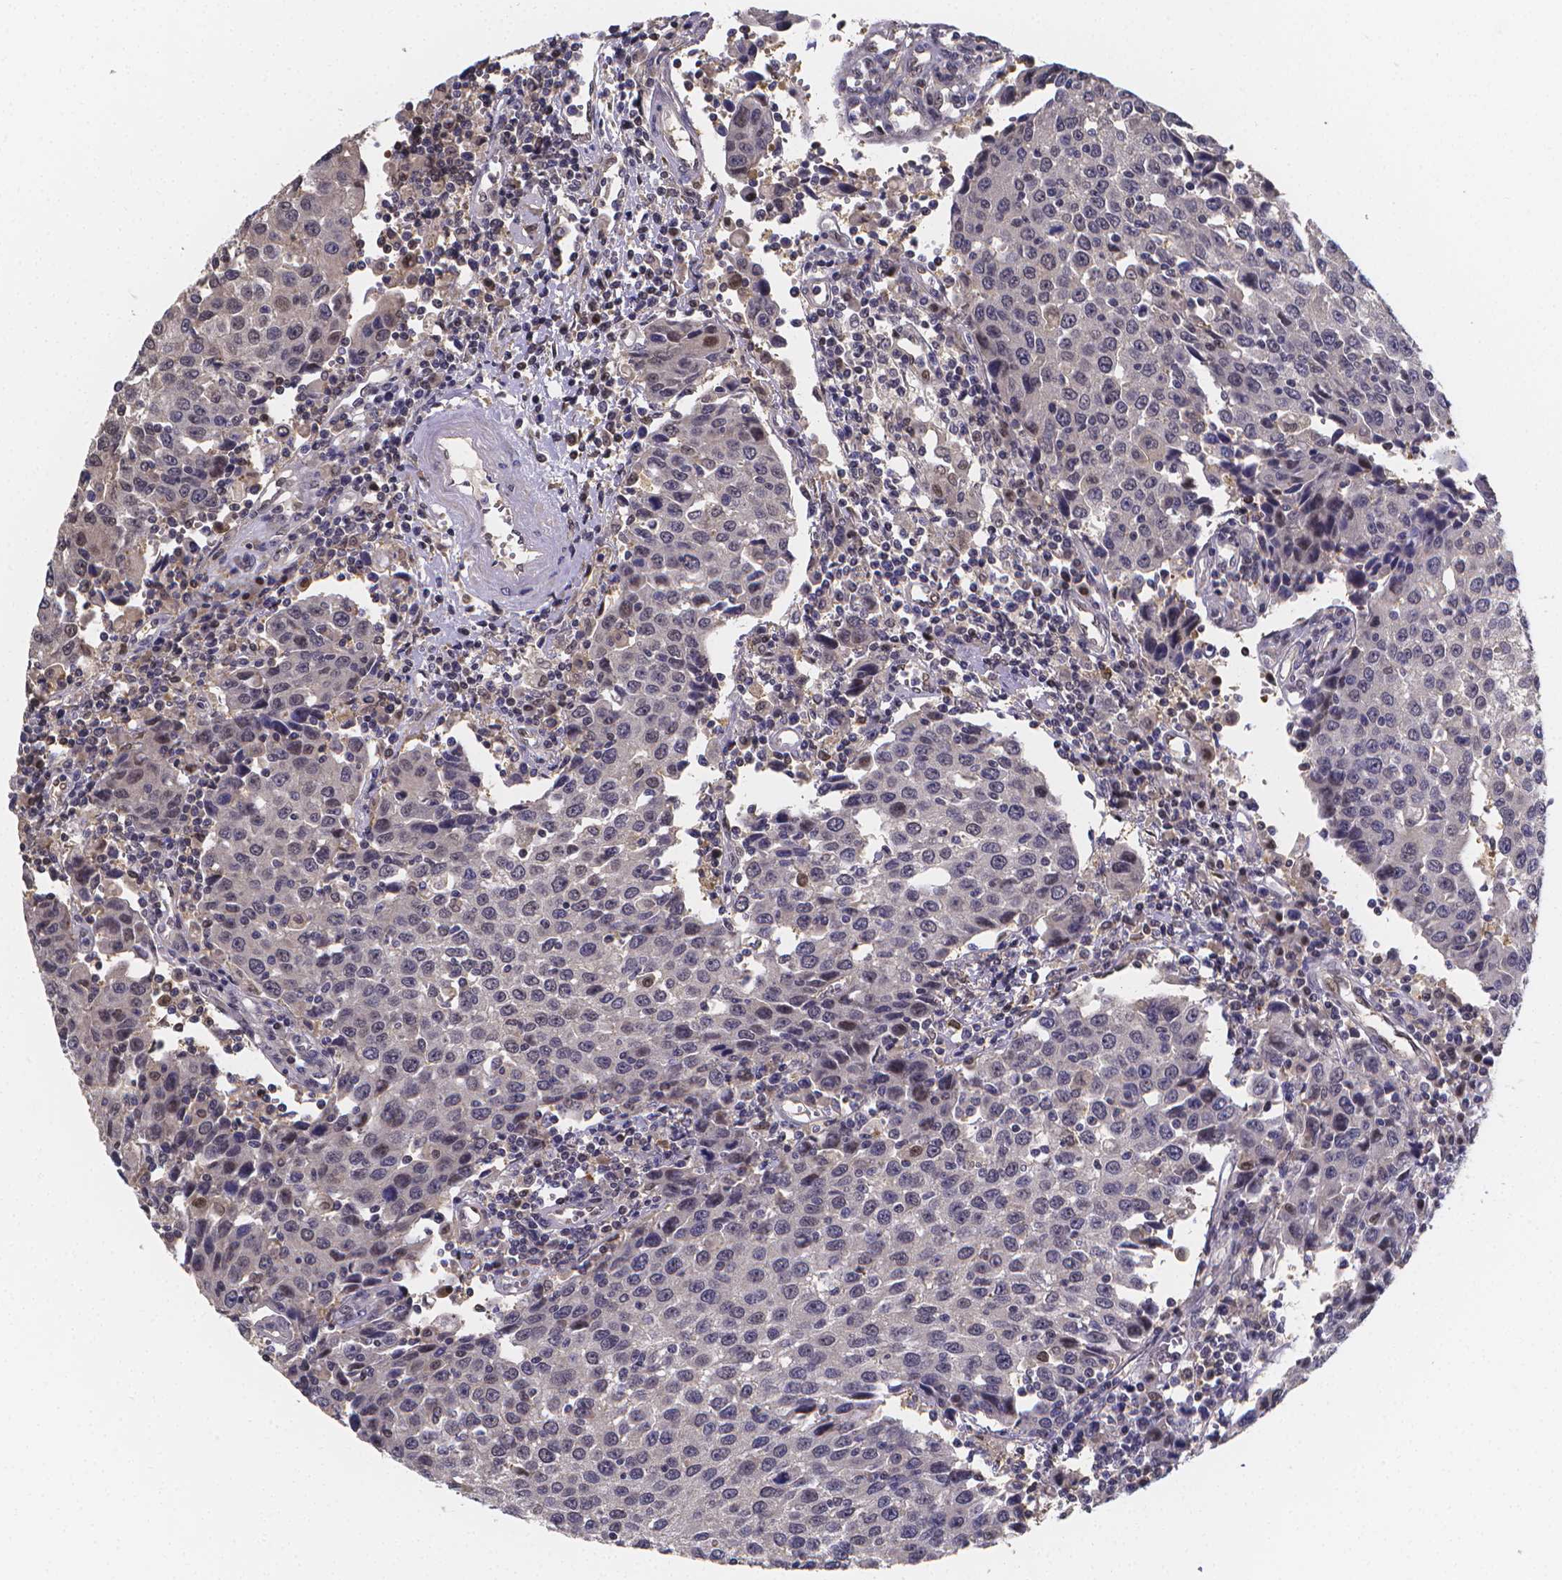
{"staining": {"intensity": "negative", "quantity": "none", "location": "none"}, "tissue": "urothelial cancer", "cell_type": "Tumor cells", "image_type": "cancer", "snomed": [{"axis": "morphology", "description": "Urothelial carcinoma, High grade"}, {"axis": "topography", "description": "Urinary bladder"}], "caption": "Tumor cells show no significant positivity in urothelial carcinoma (high-grade).", "gene": "PAH", "patient": {"sex": "female", "age": 85}}